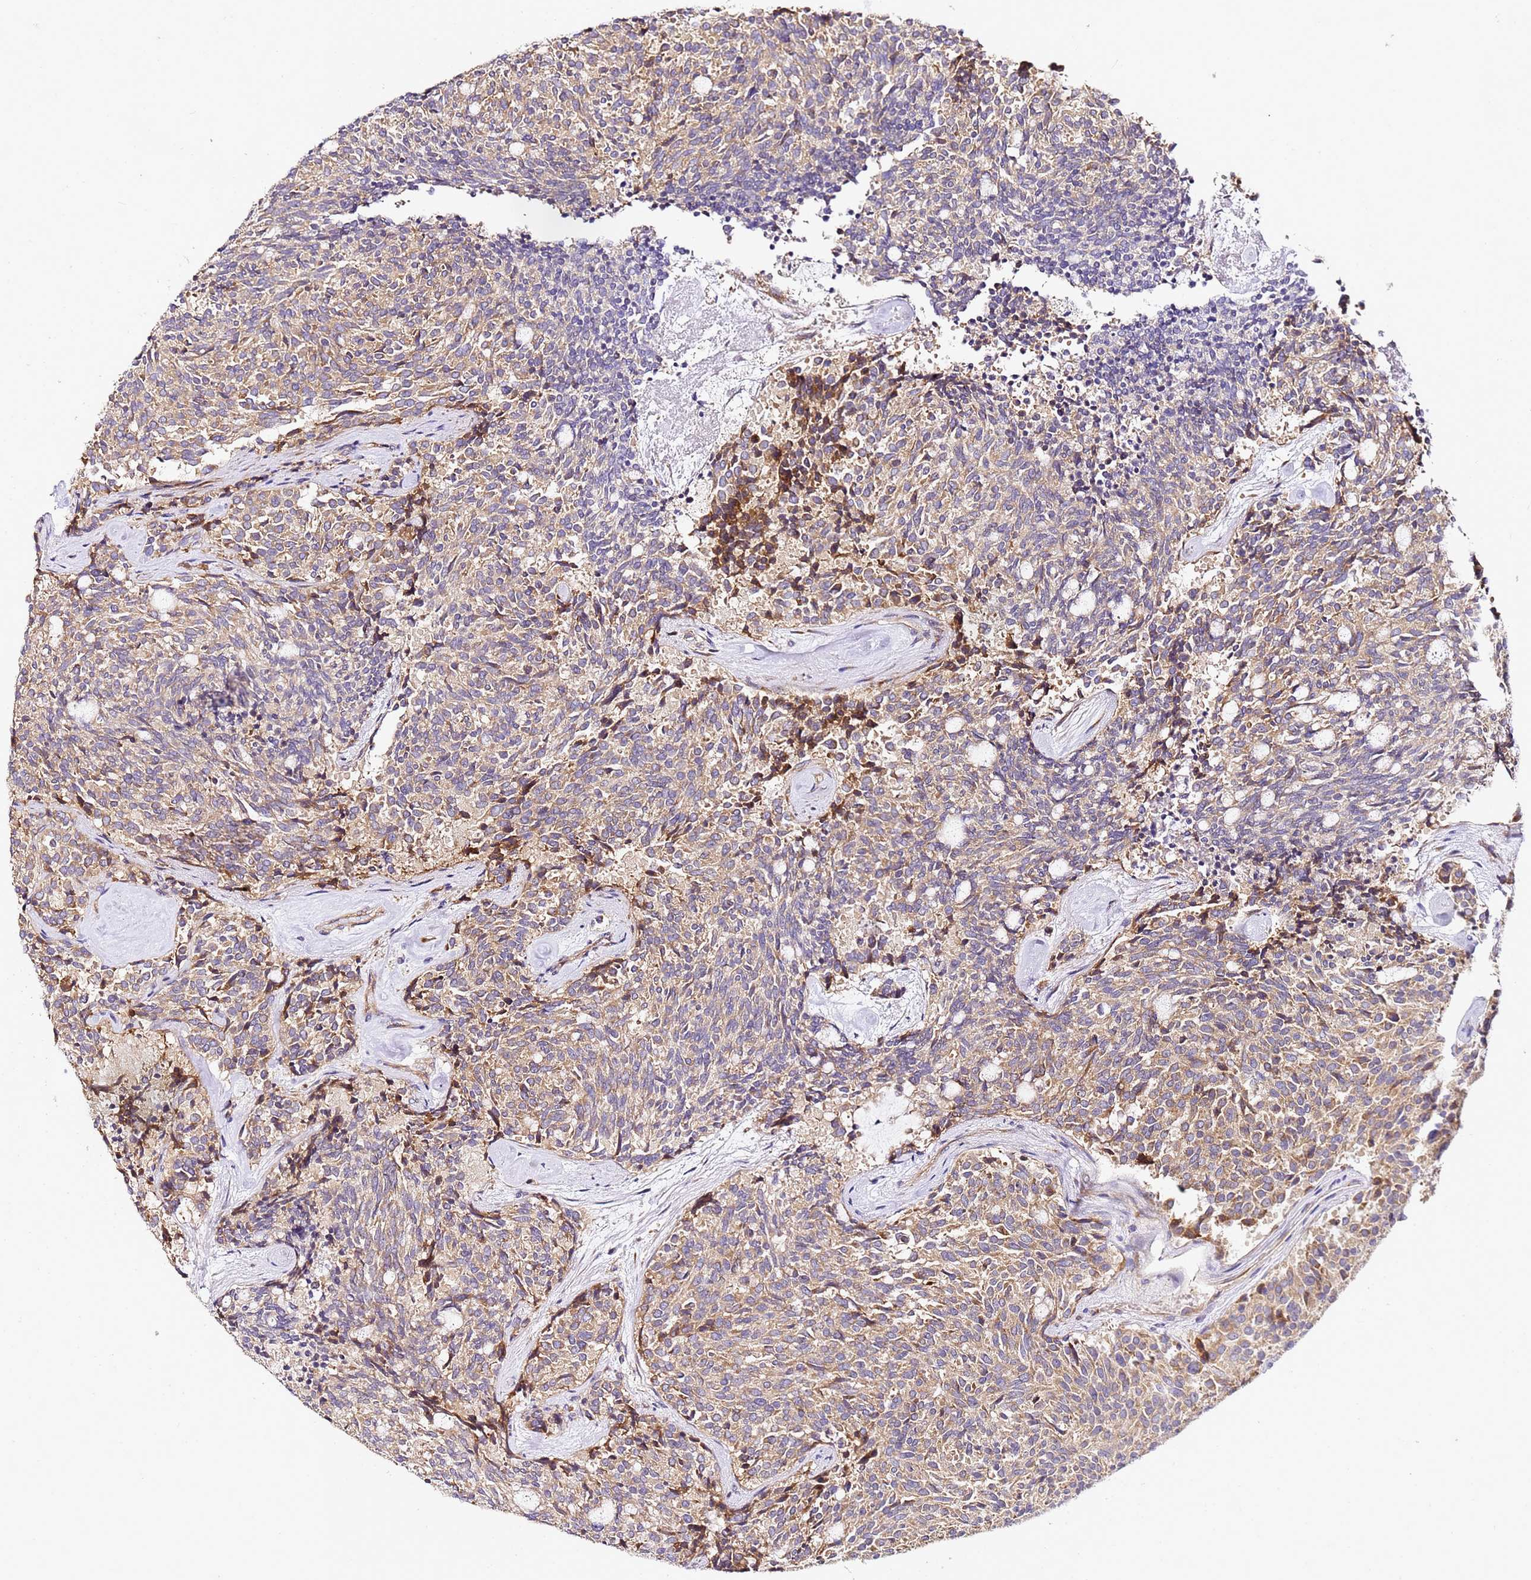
{"staining": {"intensity": "moderate", "quantity": "25%-75%", "location": "cytoplasmic/membranous"}, "tissue": "carcinoid", "cell_type": "Tumor cells", "image_type": "cancer", "snomed": [{"axis": "morphology", "description": "Carcinoid, malignant, NOS"}, {"axis": "topography", "description": "Pancreas"}], "caption": "Protein staining exhibits moderate cytoplasmic/membranous positivity in about 25%-75% of tumor cells in malignant carcinoid.", "gene": "RPL13A", "patient": {"sex": "female", "age": 54}}